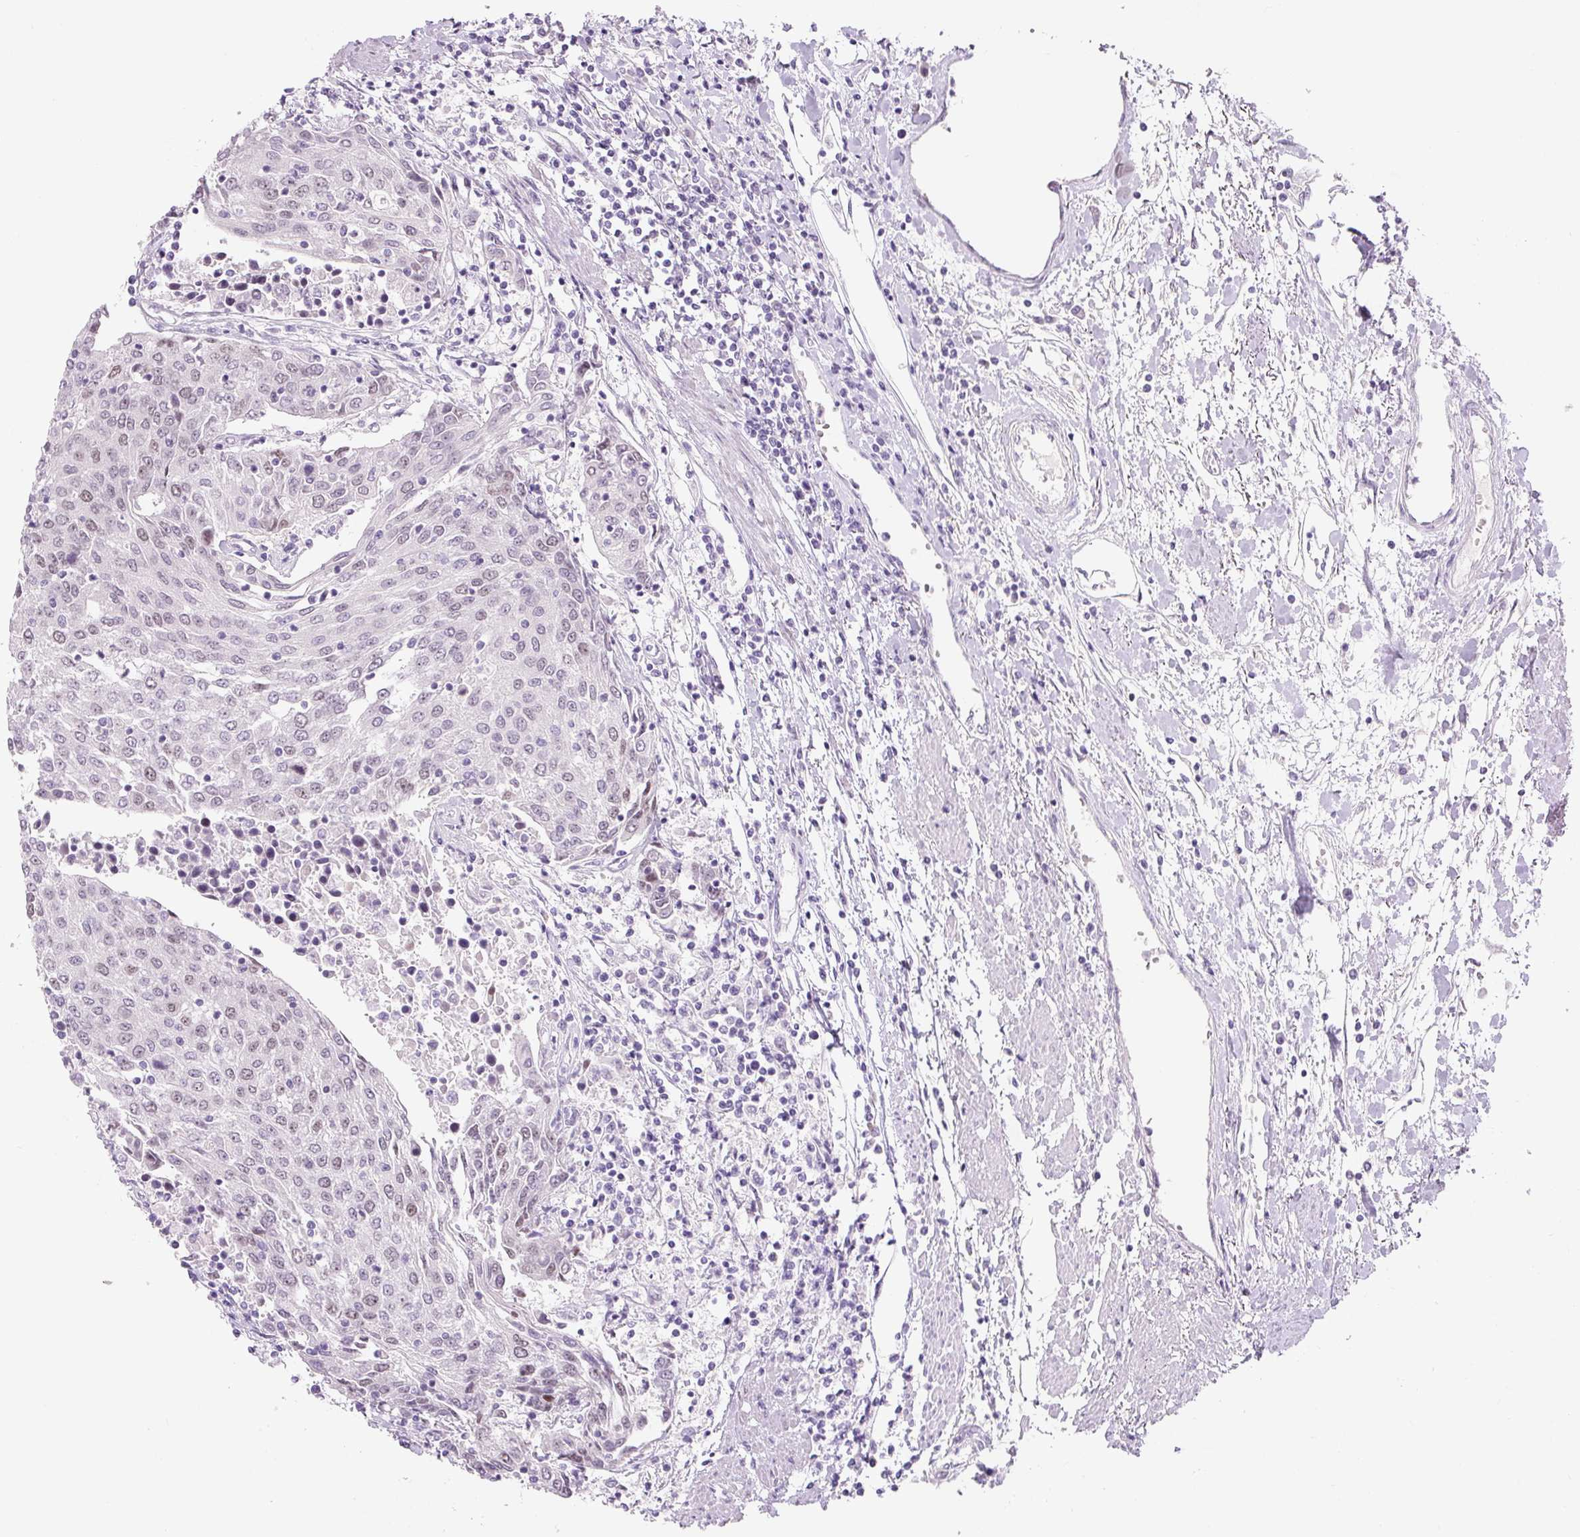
{"staining": {"intensity": "weak", "quantity": "25%-75%", "location": "nuclear"}, "tissue": "urothelial cancer", "cell_type": "Tumor cells", "image_type": "cancer", "snomed": [{"axis": "morphology", "description": "Urothelial carcinoma, High grade"}, {"axis": "topography", "description": "Urinary bladder"}], "caption": "Protein analysis of high-grade urothelial carcinoma tissue reveals weak nuclear expression in approximately 25%-75% of tumor cells.", "gene": "SIX1", "patient": {"sex": "female", "age": 85}}